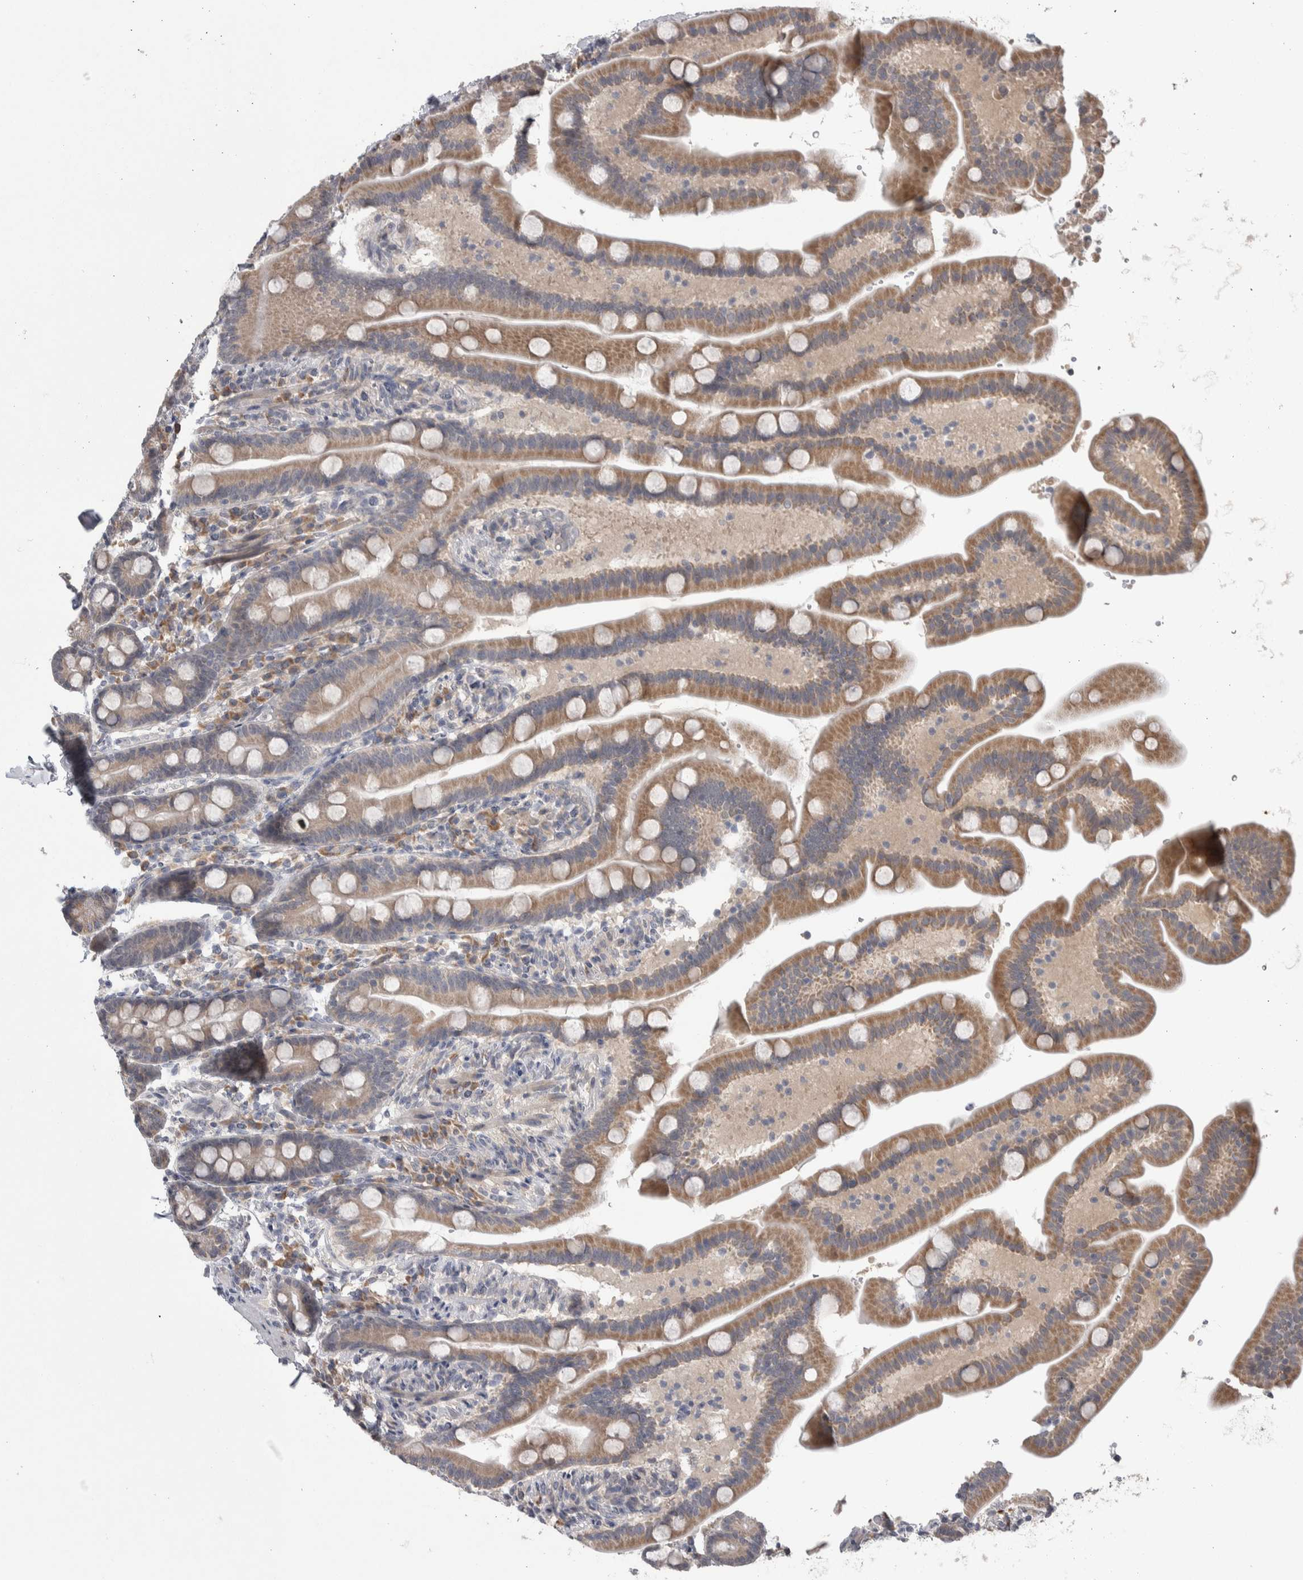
{"staining": {"intensity": "moderate", "quantity": ">75%", "location": "cytoplasmic/membranous"}, "tissue": "duodenum", "cell_type": "Glandular cells", "image_type": "normal", "snomed": [{"axis": "morphology", "description": "Normal tissue, NOS"}, {"axis": "topography", "description": "Duodenum"}], "caption": "Normal duodenum reveals moderate cytoplasmic/membranous positivity in about >75% of glandular cells The staining is performed using DAB (3,3'-diaminobenzidine) brown chromogen to label protein expression. The nuclei are counter-stained blue using hematoxylin..", "gene": "CUL2", "patient": {"sex": "male", "age": 54}}